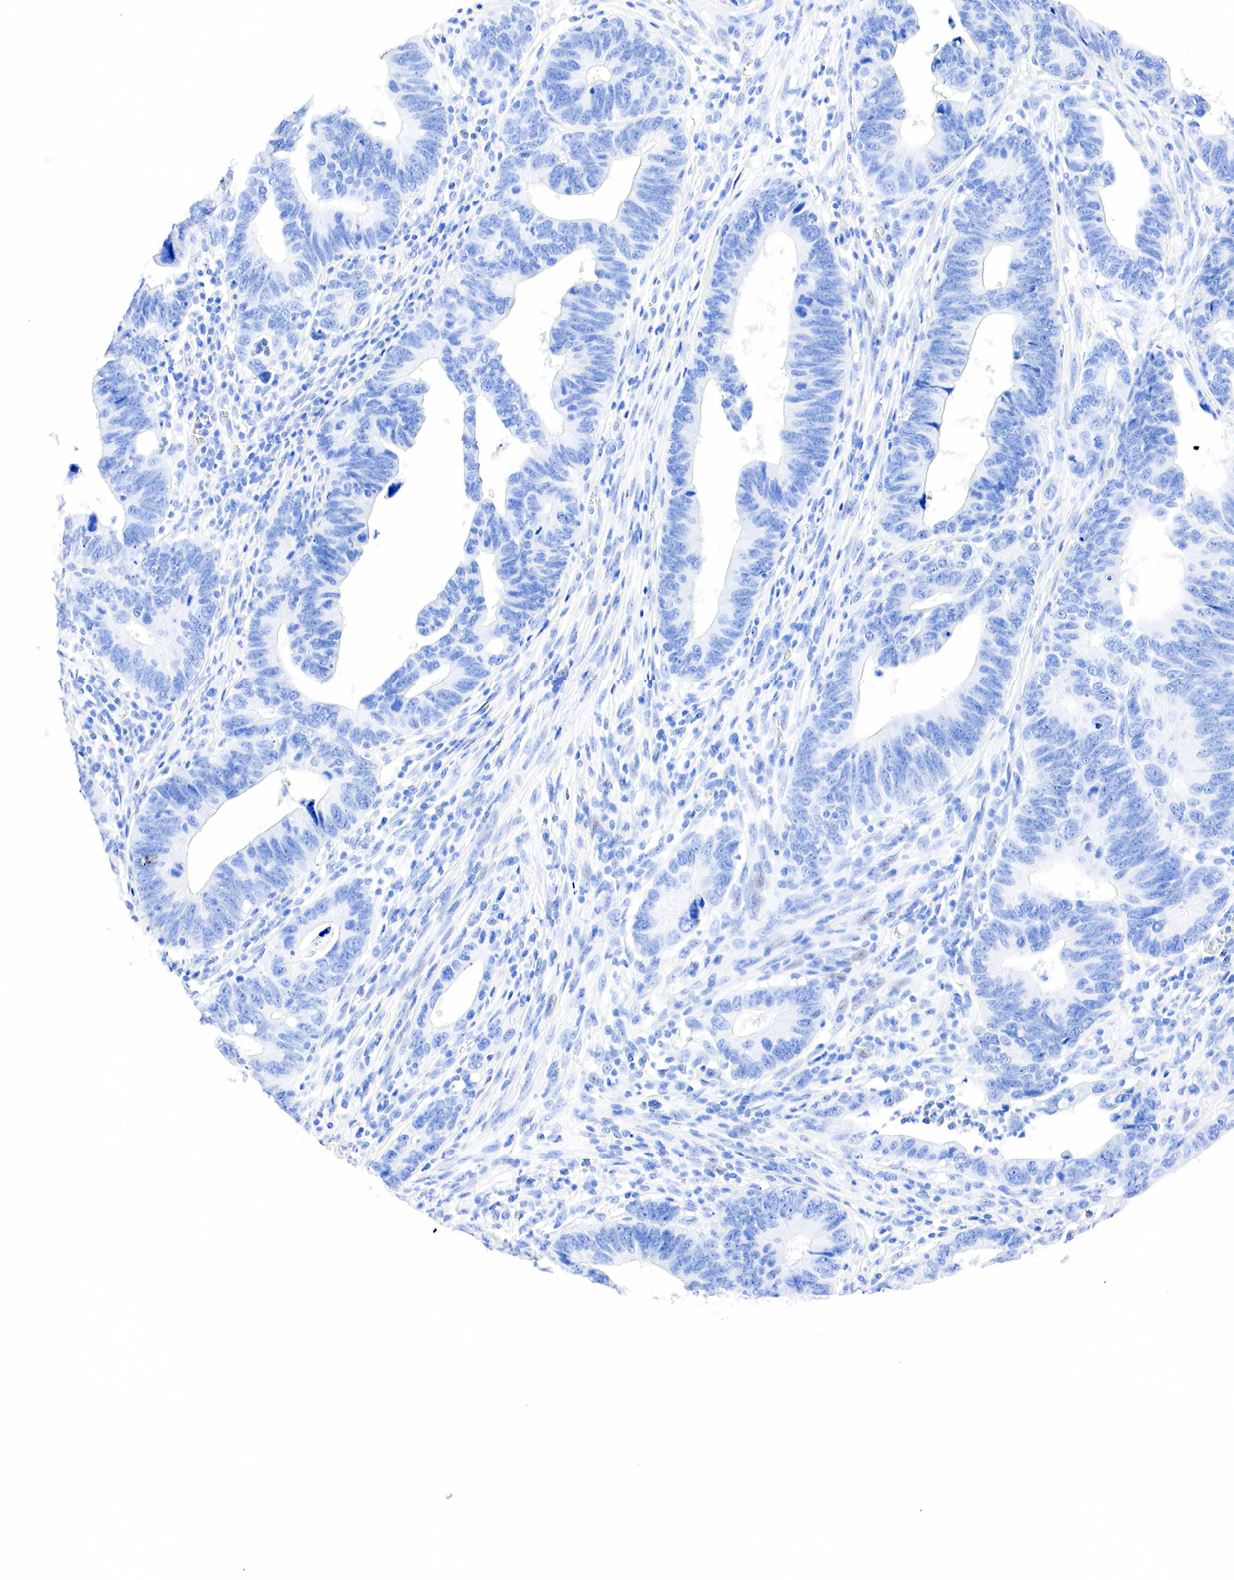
{"staining": {"intensity": "negative", "quantity": "none", "location": "none"}, "tissue": "colorectal cancer", "cell_type": "Tumor cells", "image_type": "cancer", "snomed": [{"axis": "morphology", "description": "Adenocarcinoma, NOS"}, {"axis": "topography", "description": "Colon"}], "caption": "Immunohistochemistry photomicrograph of human colorectal cancer stained for a protein (brown), which reveals no expression in tumor cells.", "gene": "PTH", "patient": {"sex": "female", "age": 78}}